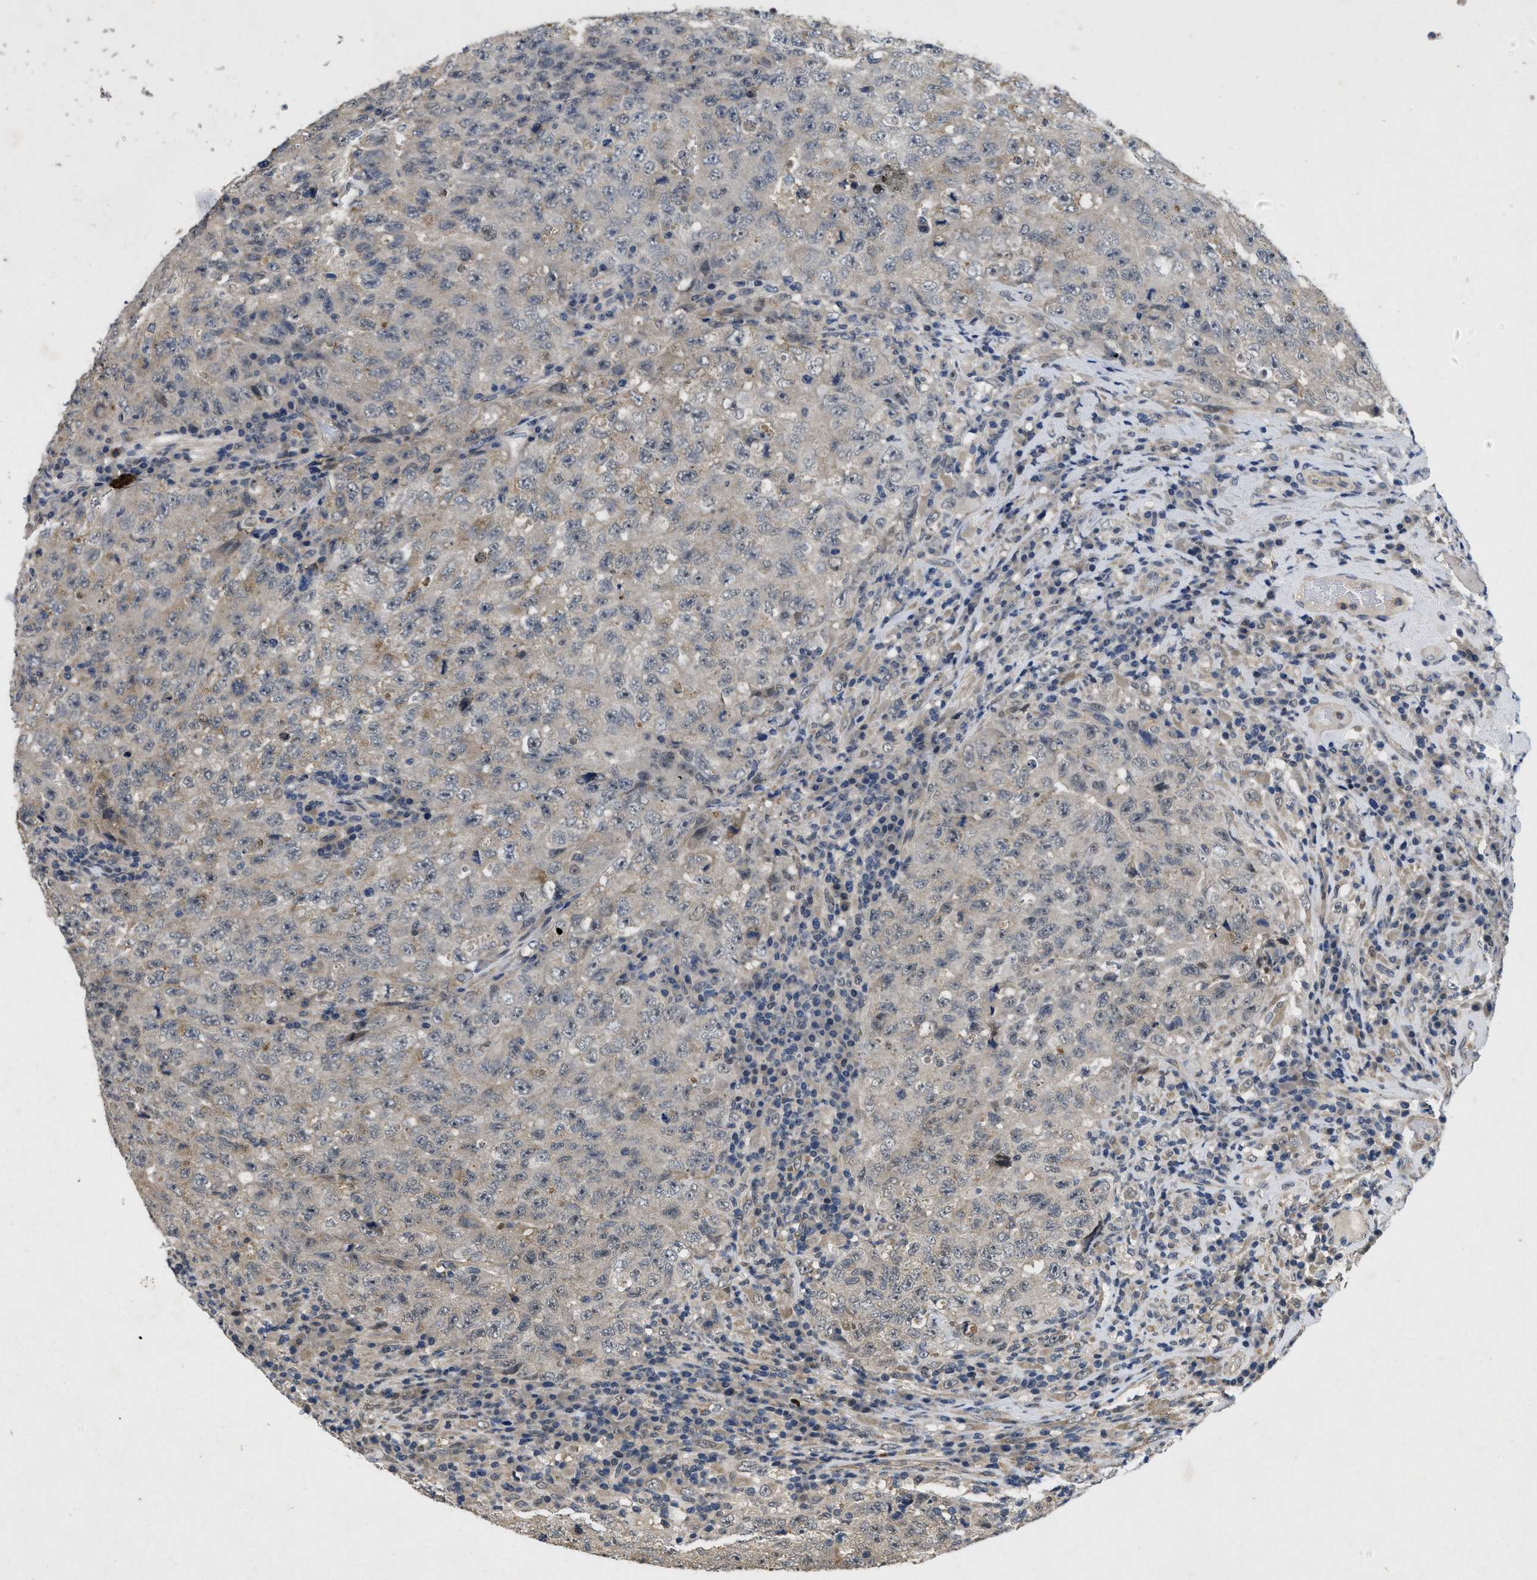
{"staining": {"intensity": "weak", "quantity": "<25%", "location": "cytoplasmic/membranous"}, "tissue": "testis cancer", "cell_type": "Tumor cells", "image_type": "cancer", "snomed": [{"axis": "morphology", "description": "Necrosis, NOS"}, {"axis": "morphology", "description": "Carcinoma, Embryonal, NOS"}, {"axis": "topography", "description": "Testis"}], "caption": "Immunohistochemistry histopathology image of neoplastic tissue: testis embryonal carcinoma stained with DAB (3,3'-diaminobenzidine) exhibits no significant protein positivity in tumor cells.", "gene": "PAPOLG", "patient": {"sex": "male", "age": 19}}